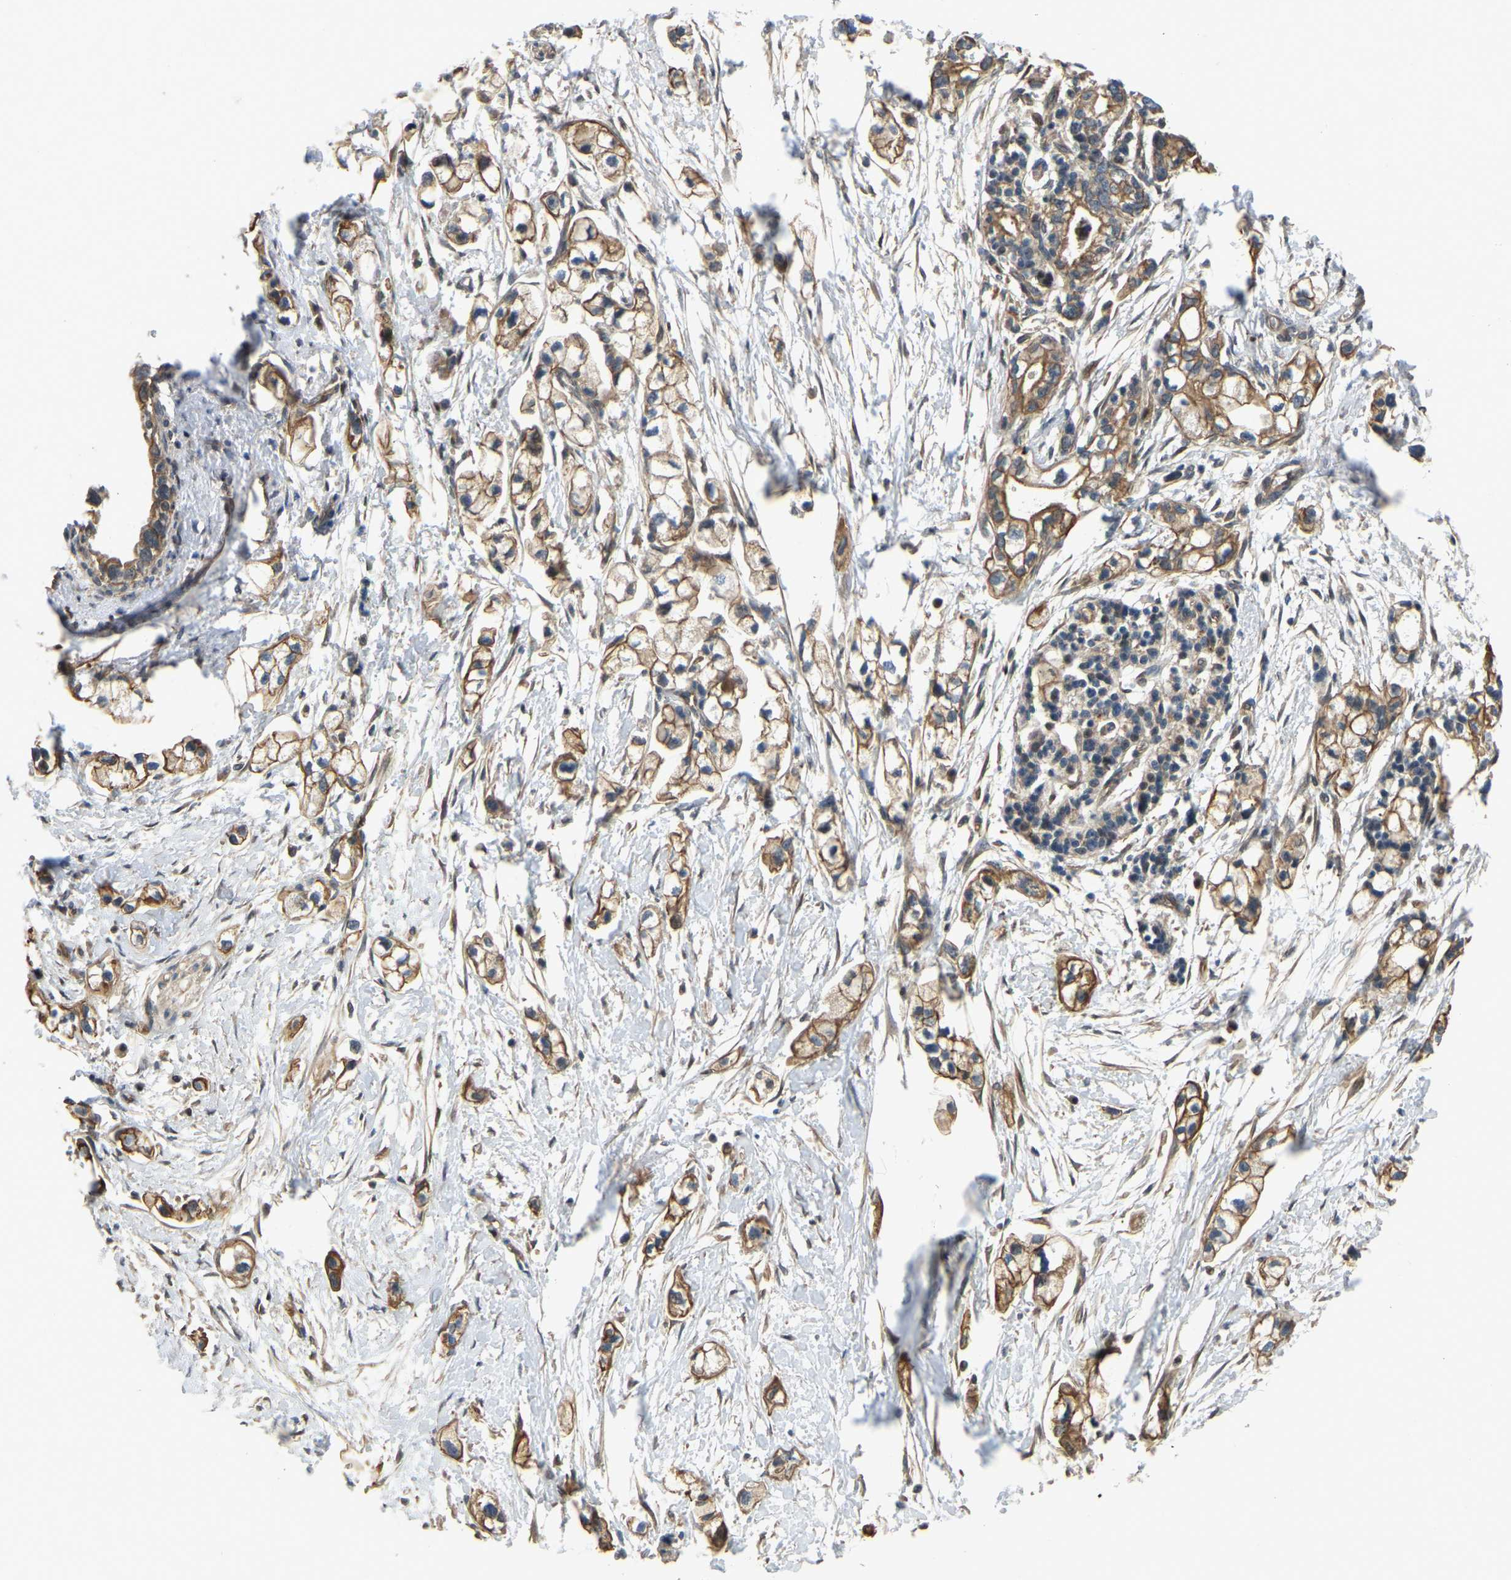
{"staining": {"intensity": "moderate", "quantity": ">75%", "location": "cytoplasmic/membranous"}, "tissue": "pancreatic cancer", "cell_type": "Tumor cells", "image_type": "cancer", "snomed": [{"axis": "morphology", "description": "Adenocarcinoma, NOS"}, {"axis": "topography", "description": "Pancreas"}], "caption": "Tumor cells demonstrate medium levels of moderate cytoplasmic/membranous positivity in about >75% of cells in adenocarcinoma (pancreatic).", "gene": "C21orf91", "patient": {"sex": "male", "age": 74}}